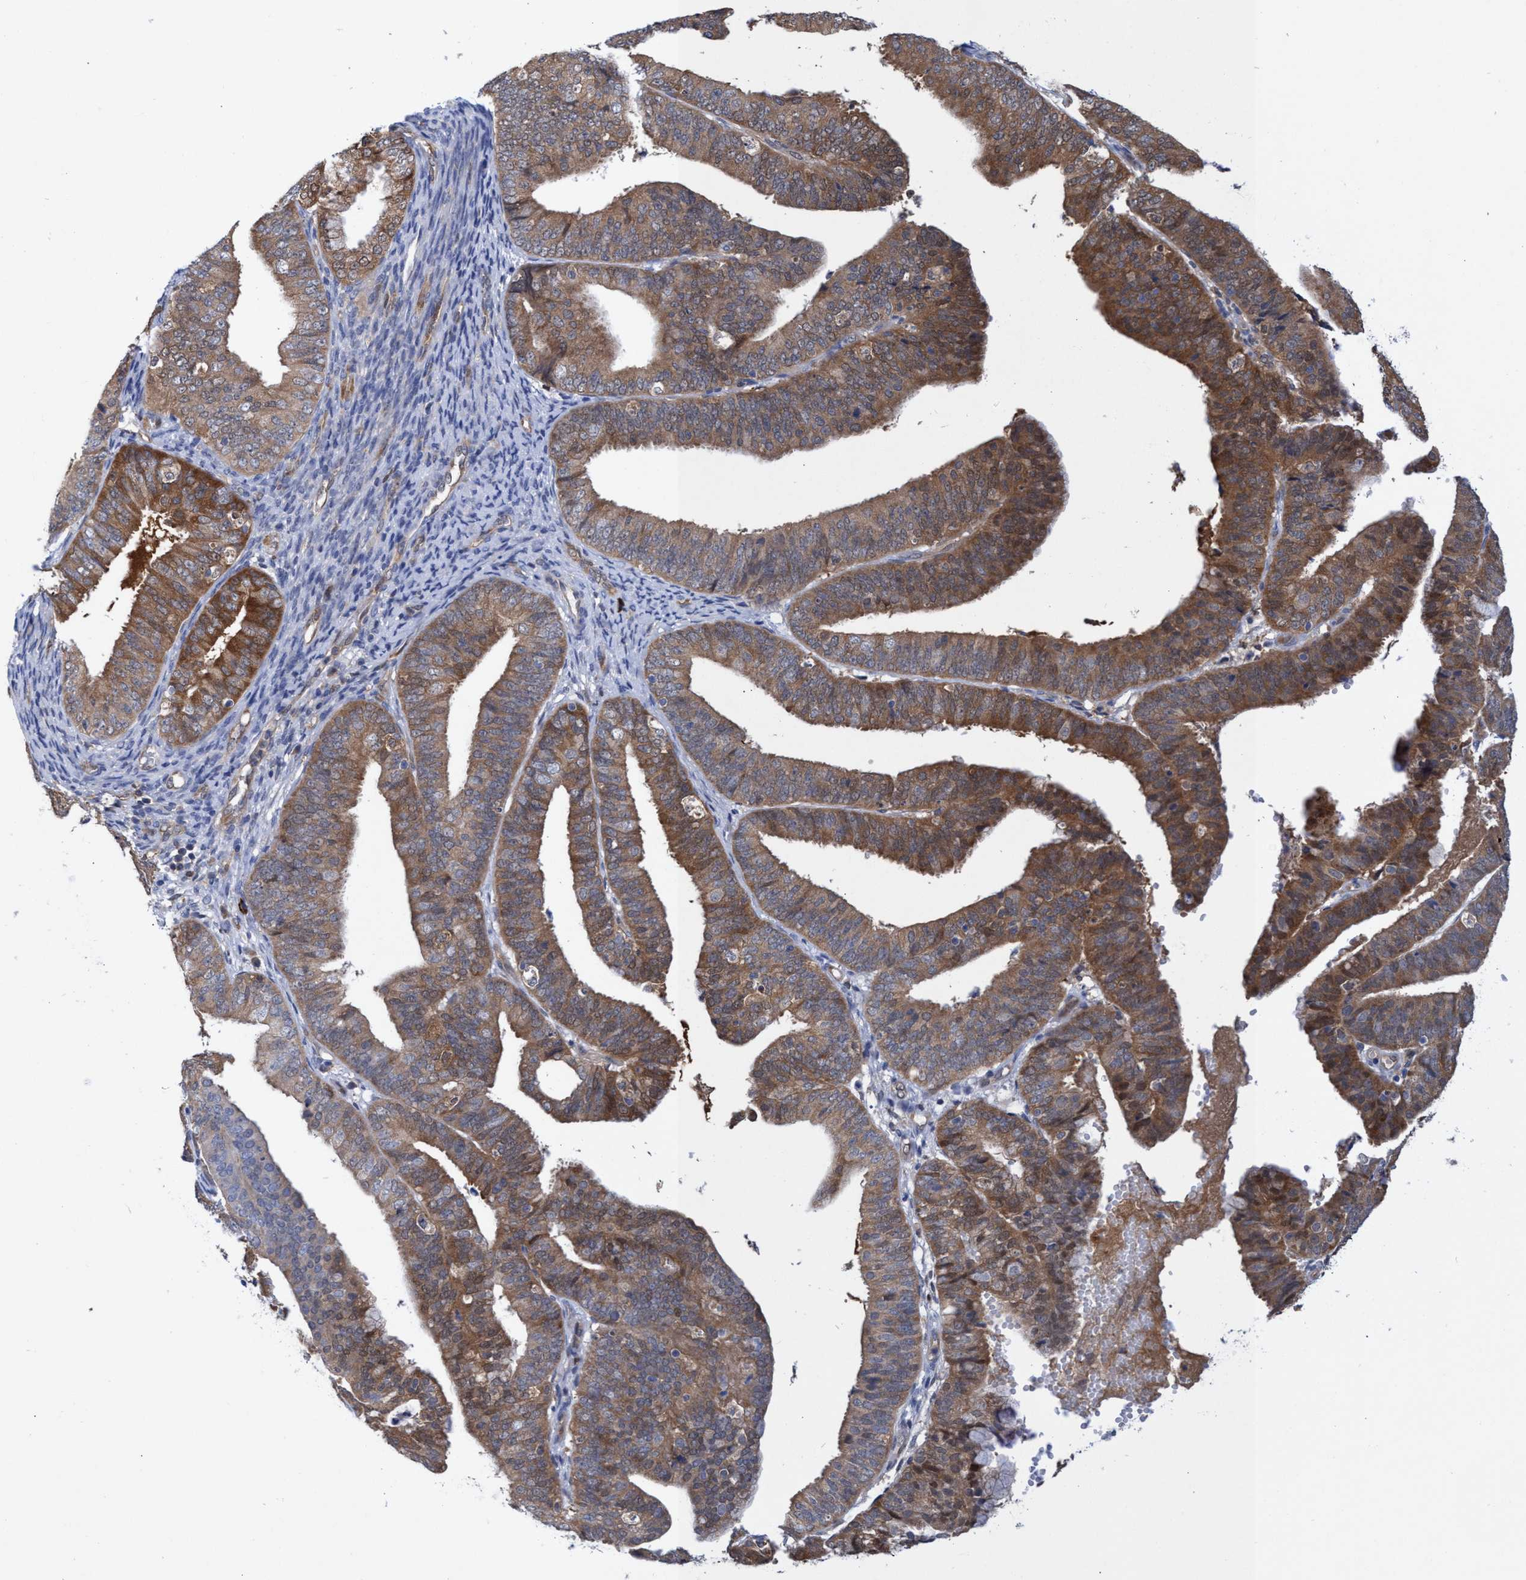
{"staining": {"intensity": "moderate", "quantity": ">75%", "location": "cytoplasmic/membranous"}, "tissue": "endometrial cancer", "cell_type": "Tumor cells", "image_type": "cancer", "snomed": [{"axis": "morphology", "description": "Adenocarcinoma, NOS"}, {"axis": "topography", "description": "Endometrium"}], "caption": "High-power microscopy captured an immunohistochemistry image of endometrial cancer, revealing moderate cytoplasmic/membranous positivity in about >75% of tumor cells.", "gene": "PNPO", "patient": {"sex": "female", "age": 63}}